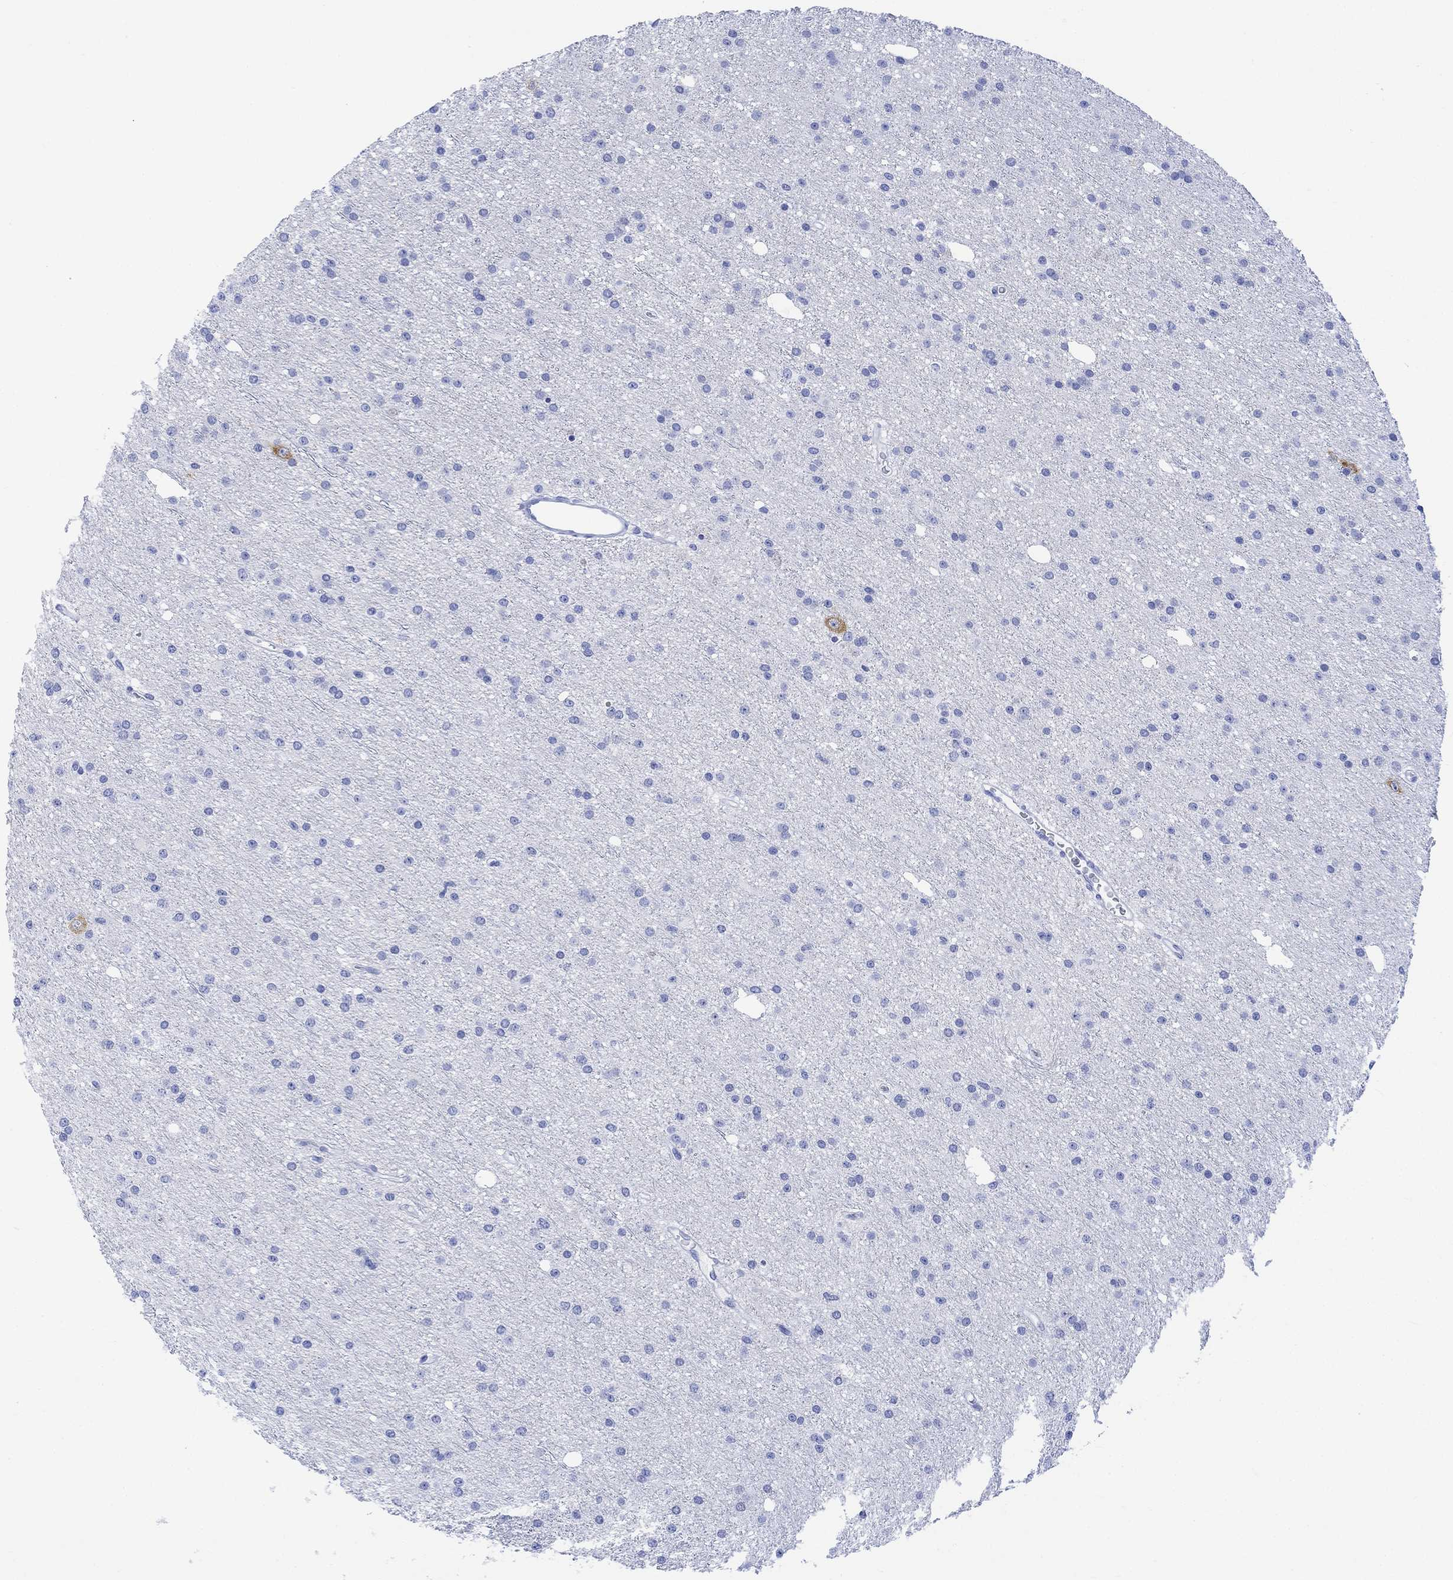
{"staining": {"intensity": "negative", "quantity": "none", "location": "none"}, "tissue": "glioma", "cell_type": "Tumor cells", "image_type": "cancer", "snomed": [{"axis": "morphology", "description": "Glioma, malignant, Low grade"}, {"axis": "topography", "description": "Brain"}], "caption": "Photomicrograph shows no significant protein staining in tumor cells of malignant glioma (low-grade). The staining is performed using DAB (3,3'-diaminobenzidine) brown chromogen with nuclei counter-stained in using hematoxylin.", "gene": "CELF4", "patient": {"sex": "male", "age": 27}}